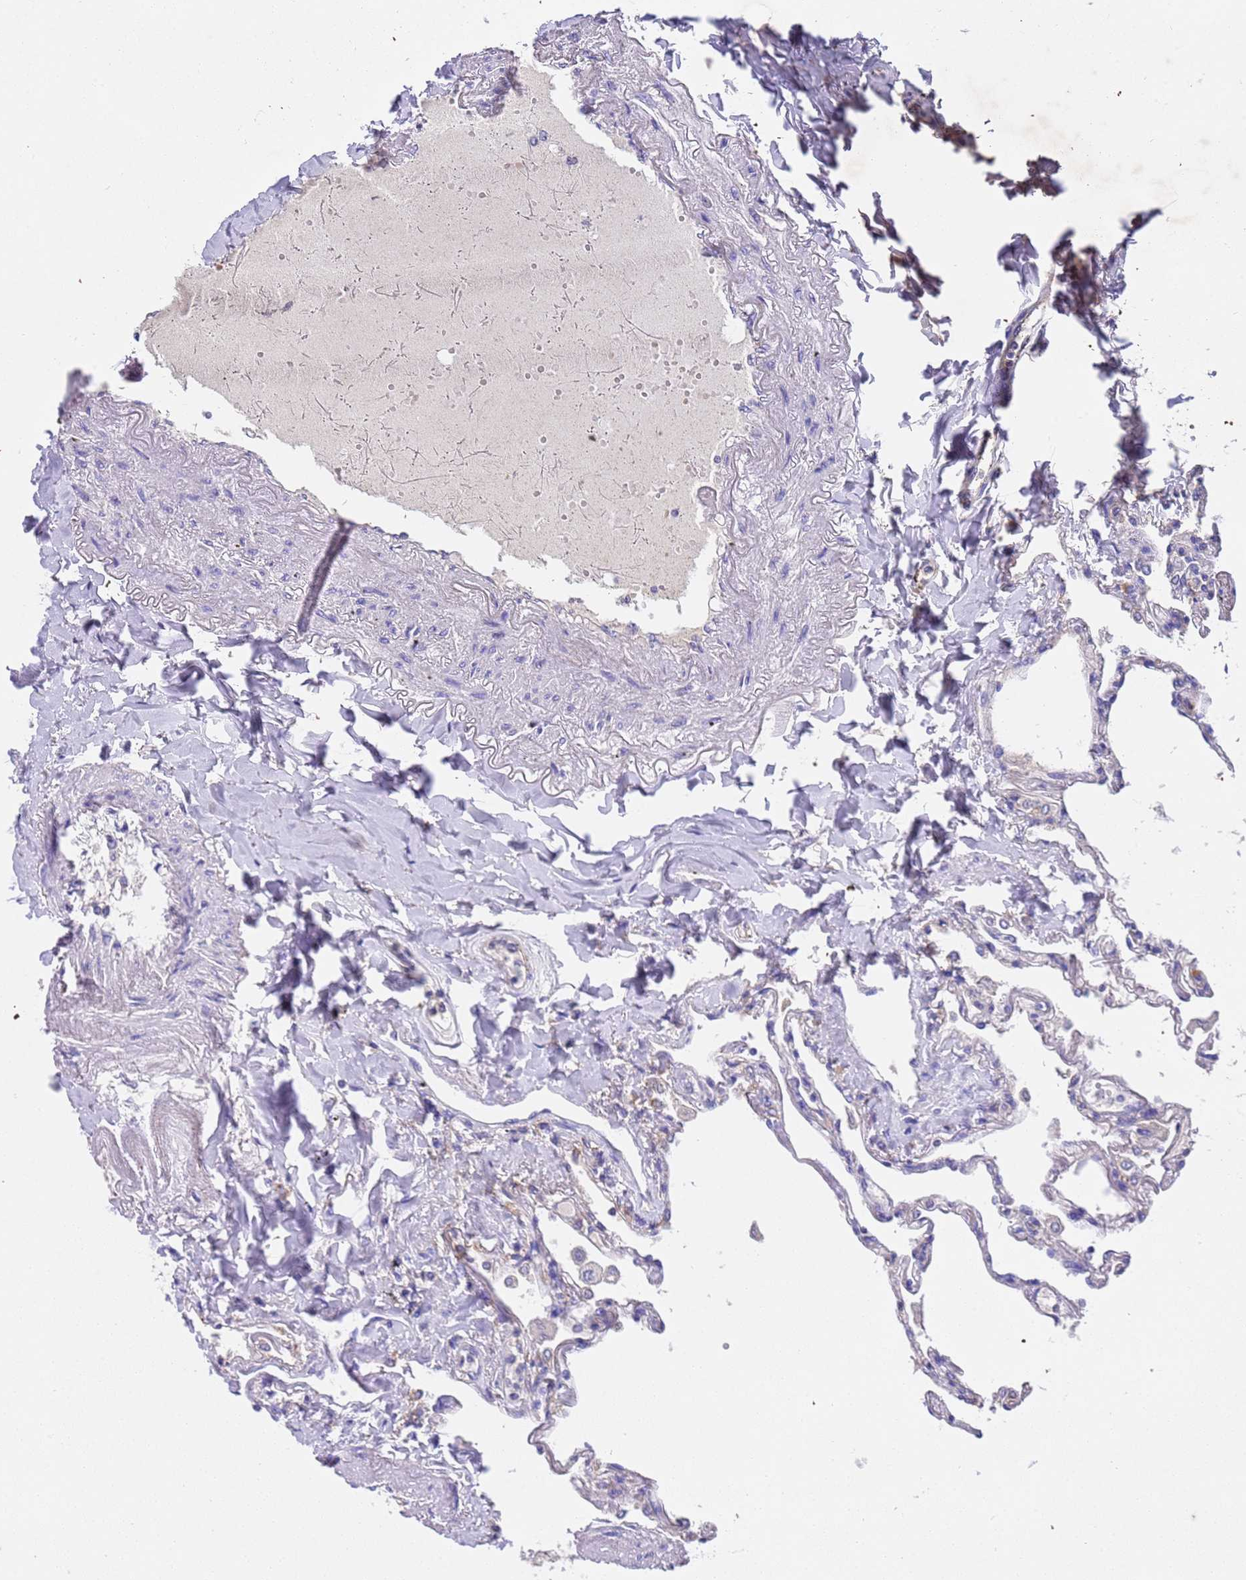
{"staining": {"intensity": "negative", "quantity": "none", "location": "none"}, "tissue": "lung", "cell_type": "Alveolar cells", "image_type": "normal", "snomed": [{"axis": "morphology", "description": "Normal tissue, NOS"}, {"axis": "topography", "description": "Lung"}], "caption": "Immunohistochemistry (IHC) histopathology image of normal lung stained for a protein (brown), which reveals no positivity in alveolar cells.", "gene": "SLC24A3", "patient": {"sex": "female", "age": 67}}